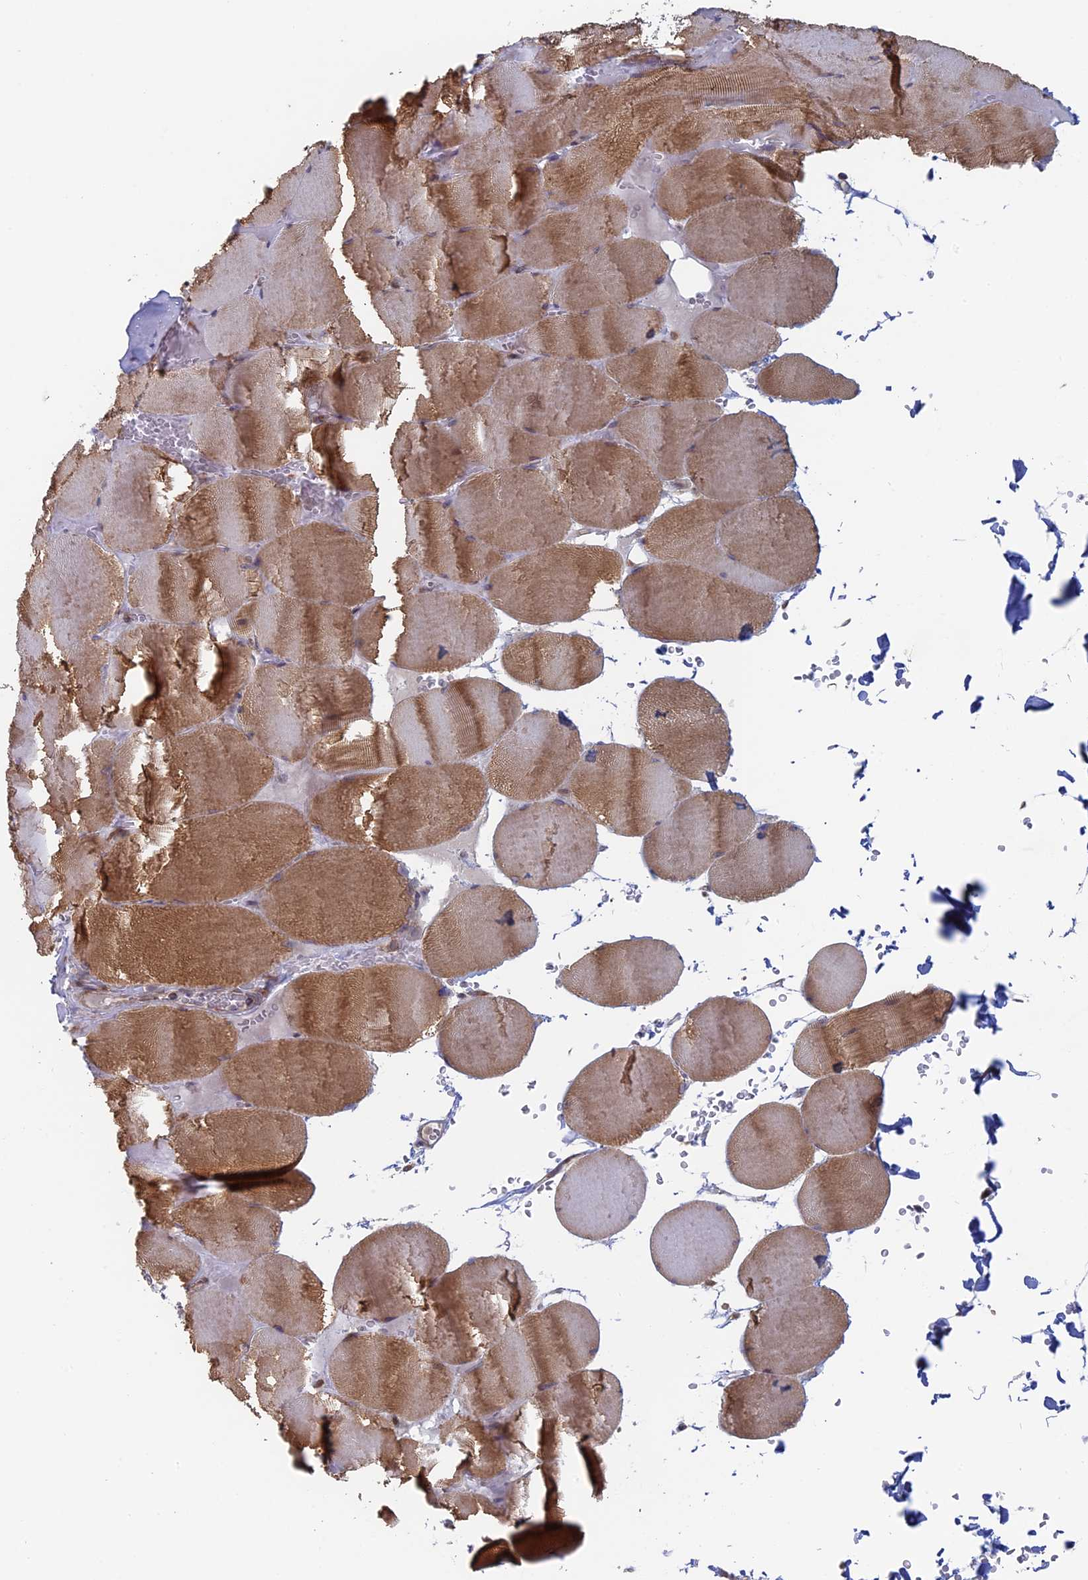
{"staining": {"intensity": "moderate", "quantity": ">75%", "location": "cytoplasmic/membranous"}, "tissue": "skeletal muscle", "cell_type": "Myocytes", "image_type": "normal", "snomed": [{"axis": "morphology", "description": "Normal tissue, NOS"}, {"axis": "topography", "description": "Skeletal muscle"}, {"axis": "topography", "description": "Head-Neck"}], "caption": "This image displays unremarkable skeletal muscle stained with IHC to label a protein in brown. The cytoplasmic/membranous of myocytes show moderate positivity for the protein. Nuclei are counter-stained blue.", "gene": "TBC1D30", "patient": {"sex": "male", "age": 66}}